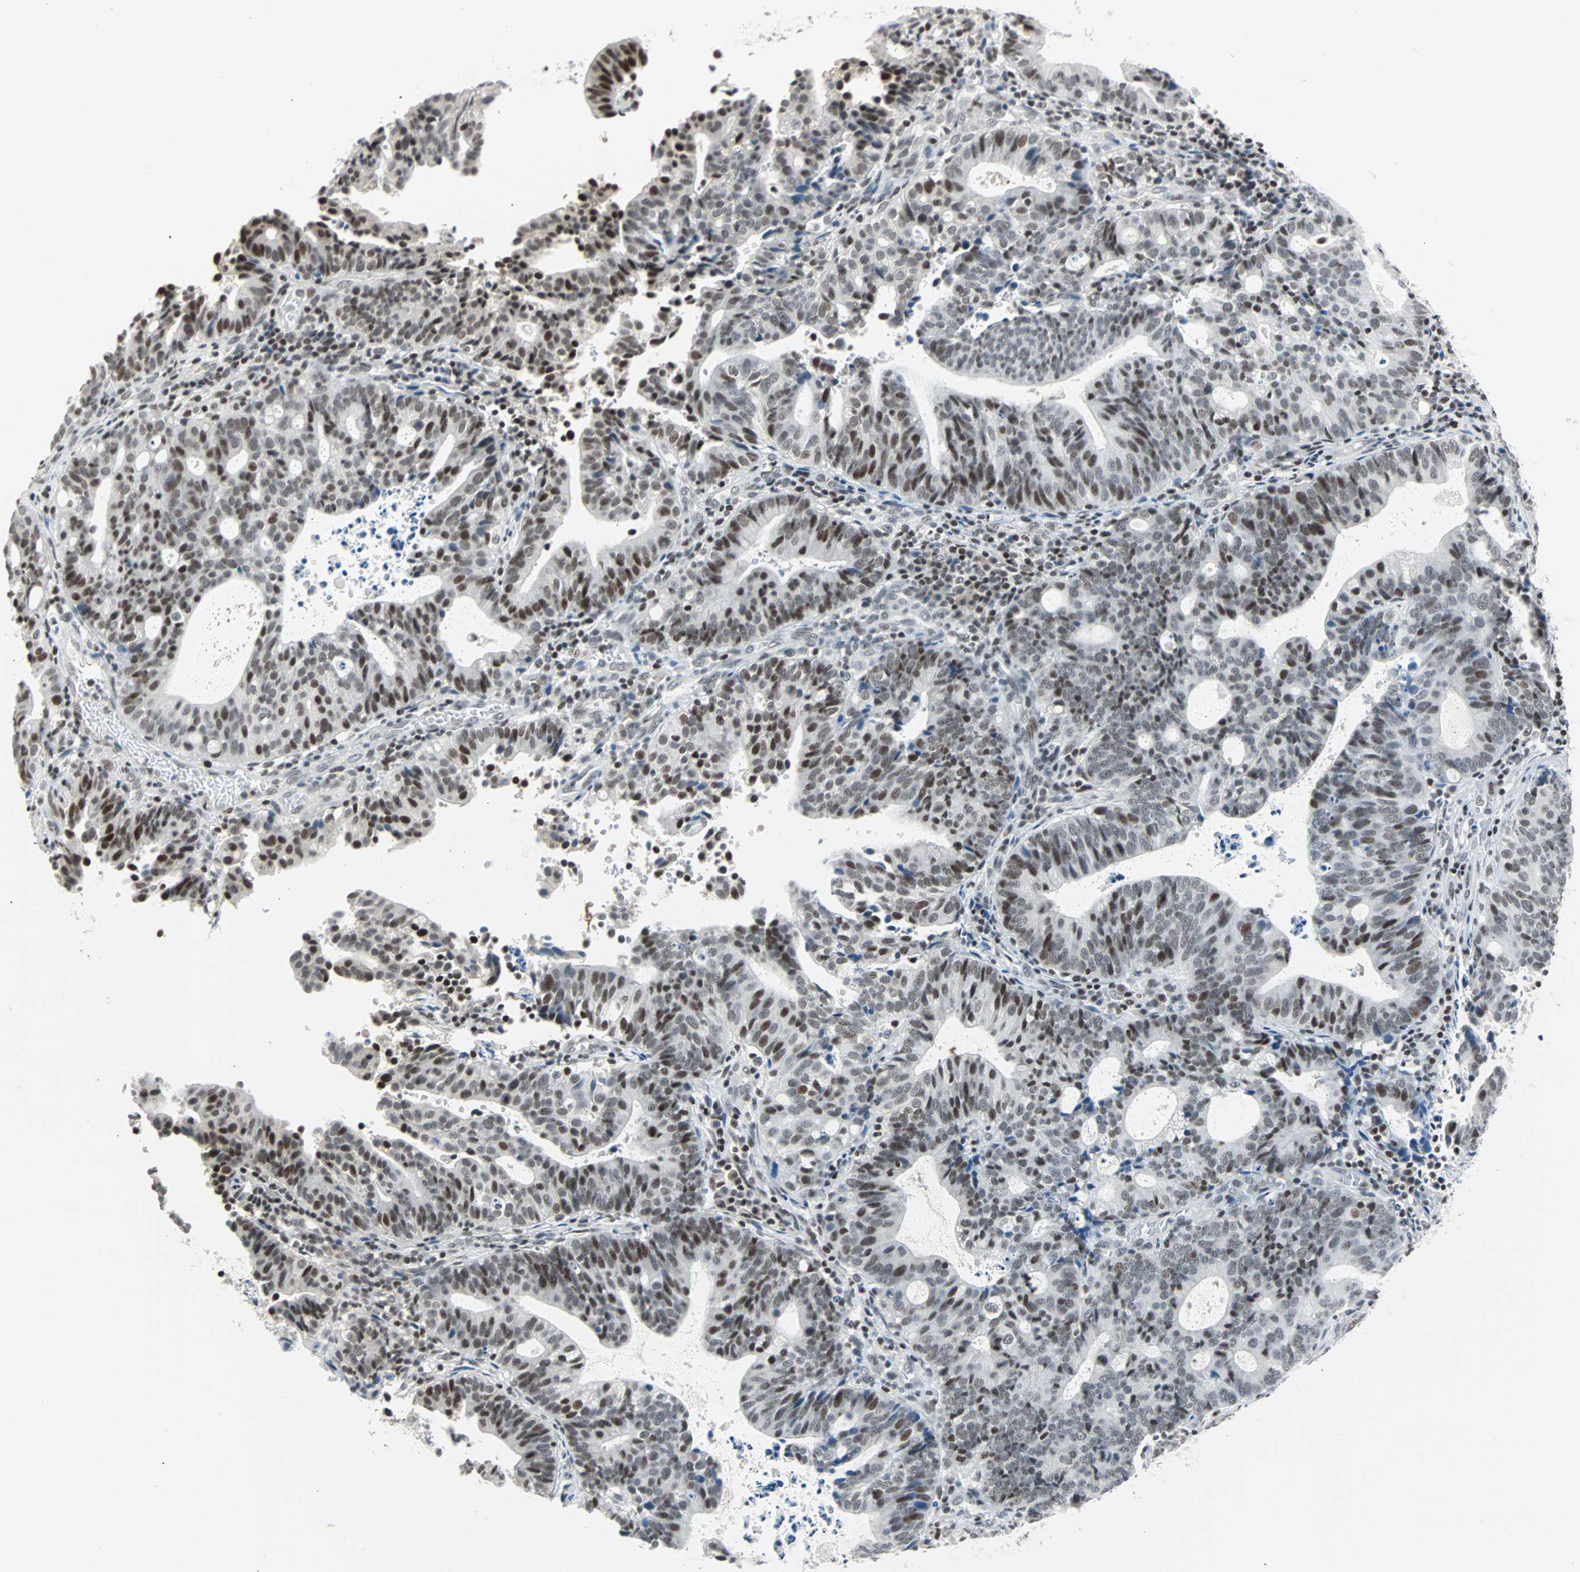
{"staining": {"intensity": "moderate", "quantity": ">75%", "location": "nuclear"}, "tissue": "endometrial cancer", "cell_type": "Tumor cells", "image_type": "cancer", "snomed": [{"axis": "morphology", "description": "Adenocarcinoma, NOS"}, {"axis": "topography", "description": "Uterus"}], "caption": "Human endometrial cancer (adenocarcinoma) stained with a brown dye displays moderate nuclear positive expression in approximately >75% of tumor cells.", "gene": "SIN3A", "patient": {"sex": "female", "age": 83}}